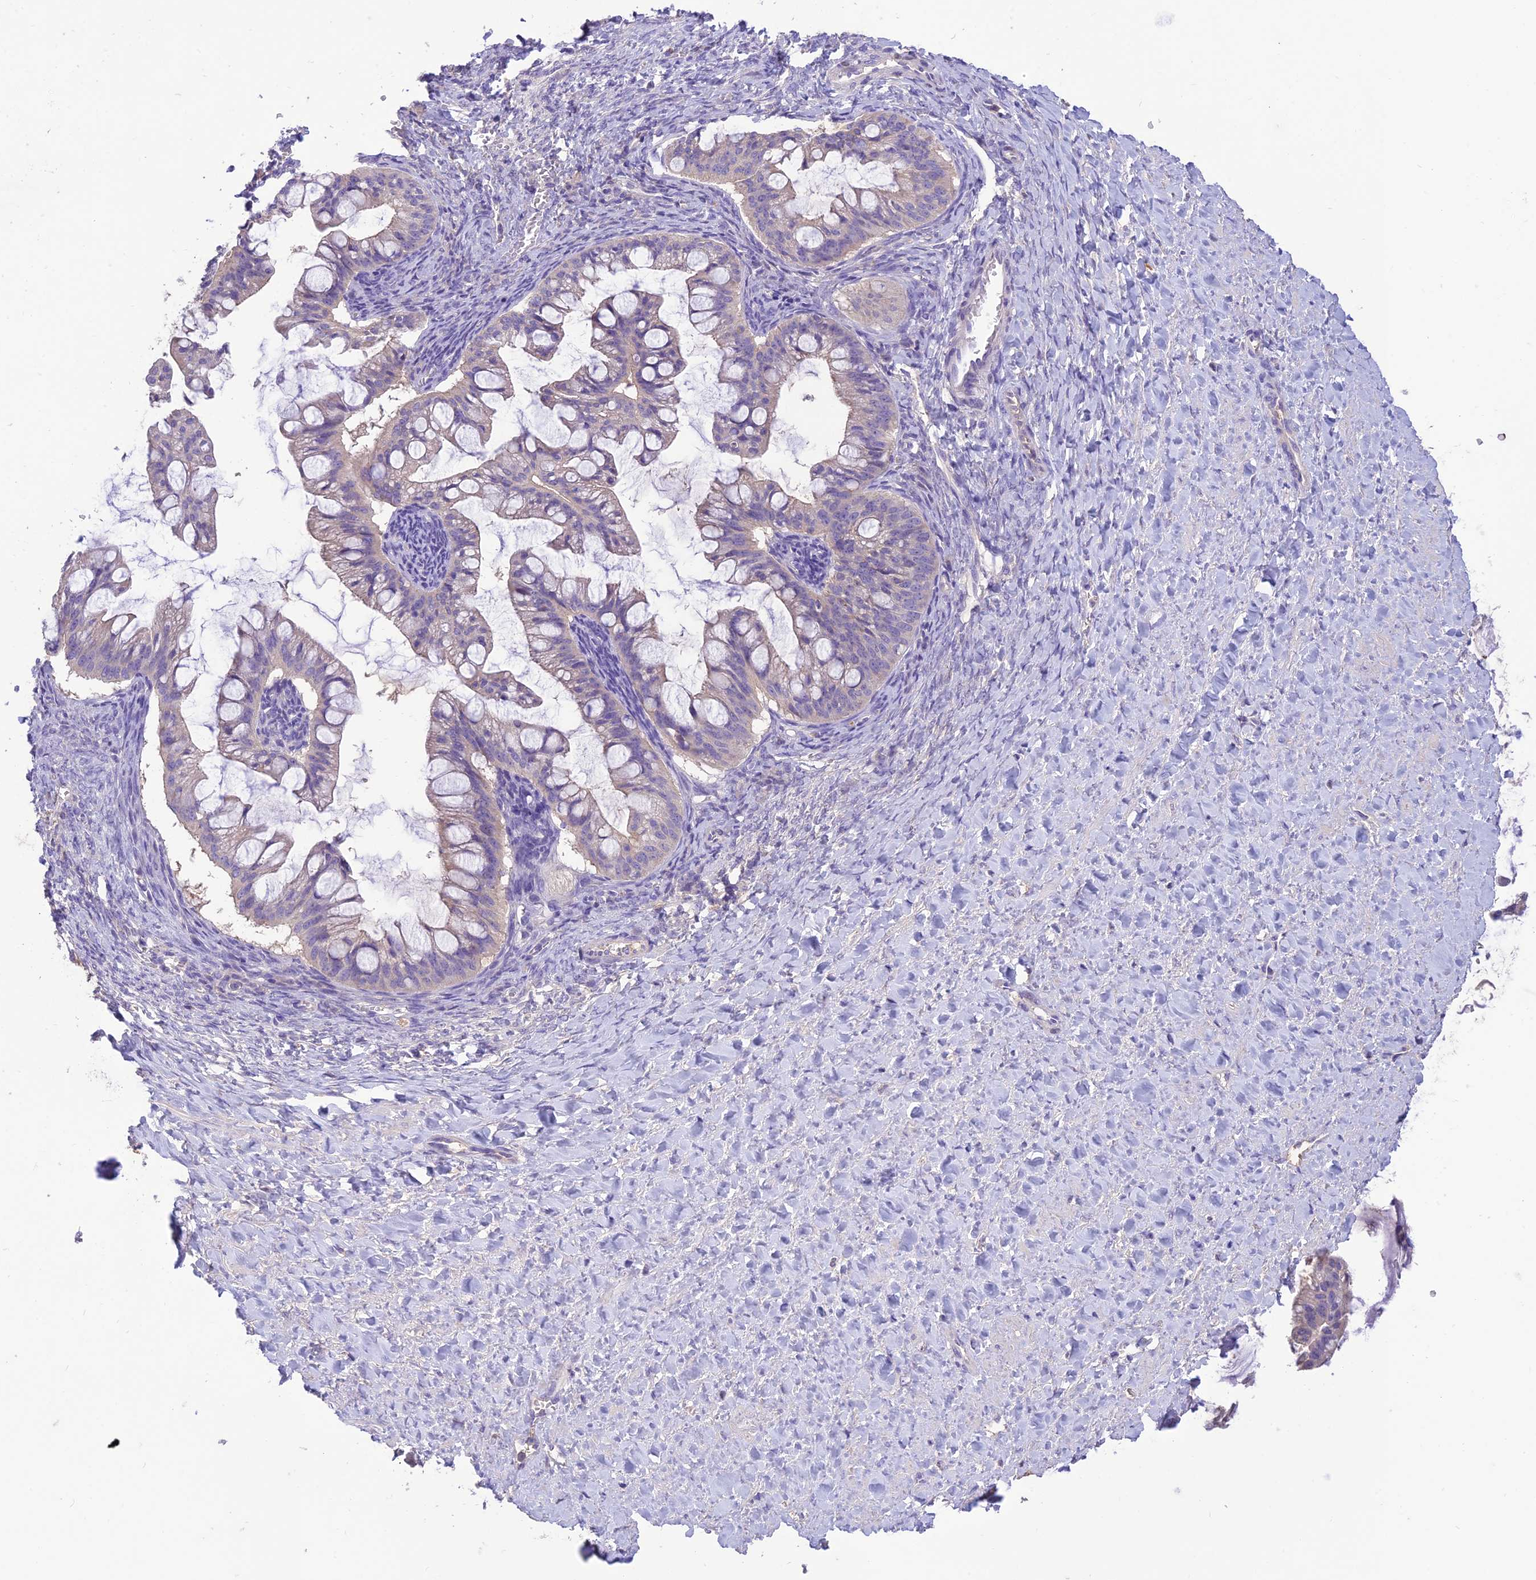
{"staining": {"intensity": "weak", "quantity": "<25%", "location": "cytoplasmic/membranous"}, "tissue": "ovarian cancer", "cell_type": "Tumor cells", "image_type": "cancer", "snomed": [{"axis": "morphology", "description": "Cystadenocarcinoma, mucinous, NOS"}, {"axis": "topography", "description": "Ovary"}], "caption": "DAB (3,3'-diaminobenzidine) immunohistochemical staining of mucinous cystadenocarcinoma (ovarian) reveals no significant staining in tumor cells.", "gene": "SFT2D2", "patient": {"sex": "female", "age": 73}}